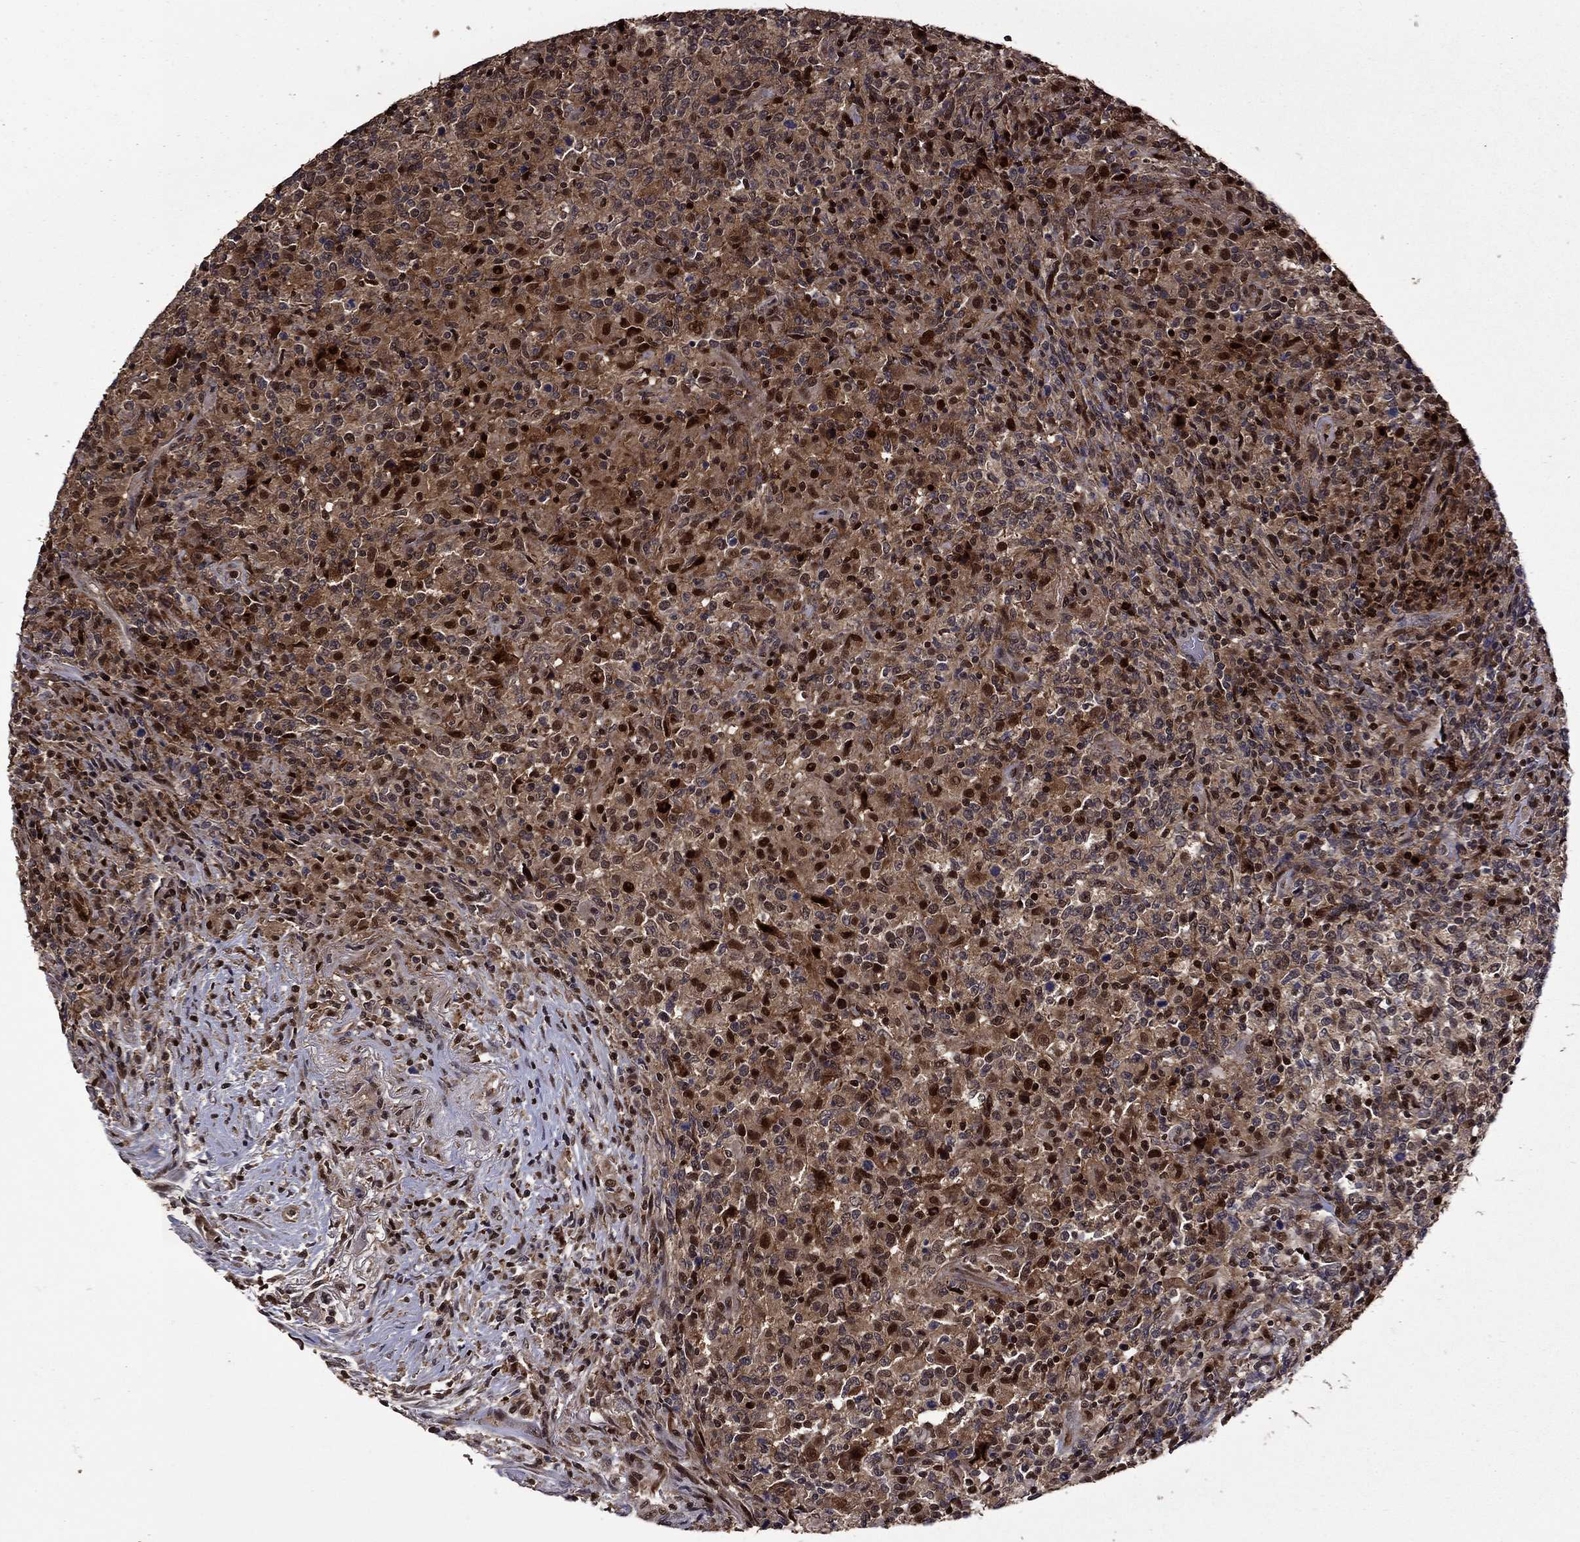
{"staining": {"intensity": "strong", "quantity": "<25%", "location": "cytoplasmic/membranous,nuclear"}, "tissue": "lymphoma", "cell_type": "Tumor cells", "image_type": "cancer", "snomed": [{"axis": "morphology", "description": "Malignant lymphoma, non-Hodgkin's type, High grade"}, {"axis": "topography", "description": "Lung"}], "caption": "This histopathology image exhibits immunohistochemistry staining of human lymphoma, with medium strong cytoplasmic/membranous and nuclear positivity in about <25% of tumor cells.", "gene": "APPBP2", "patient": {"sex": "male", "age": 79}}